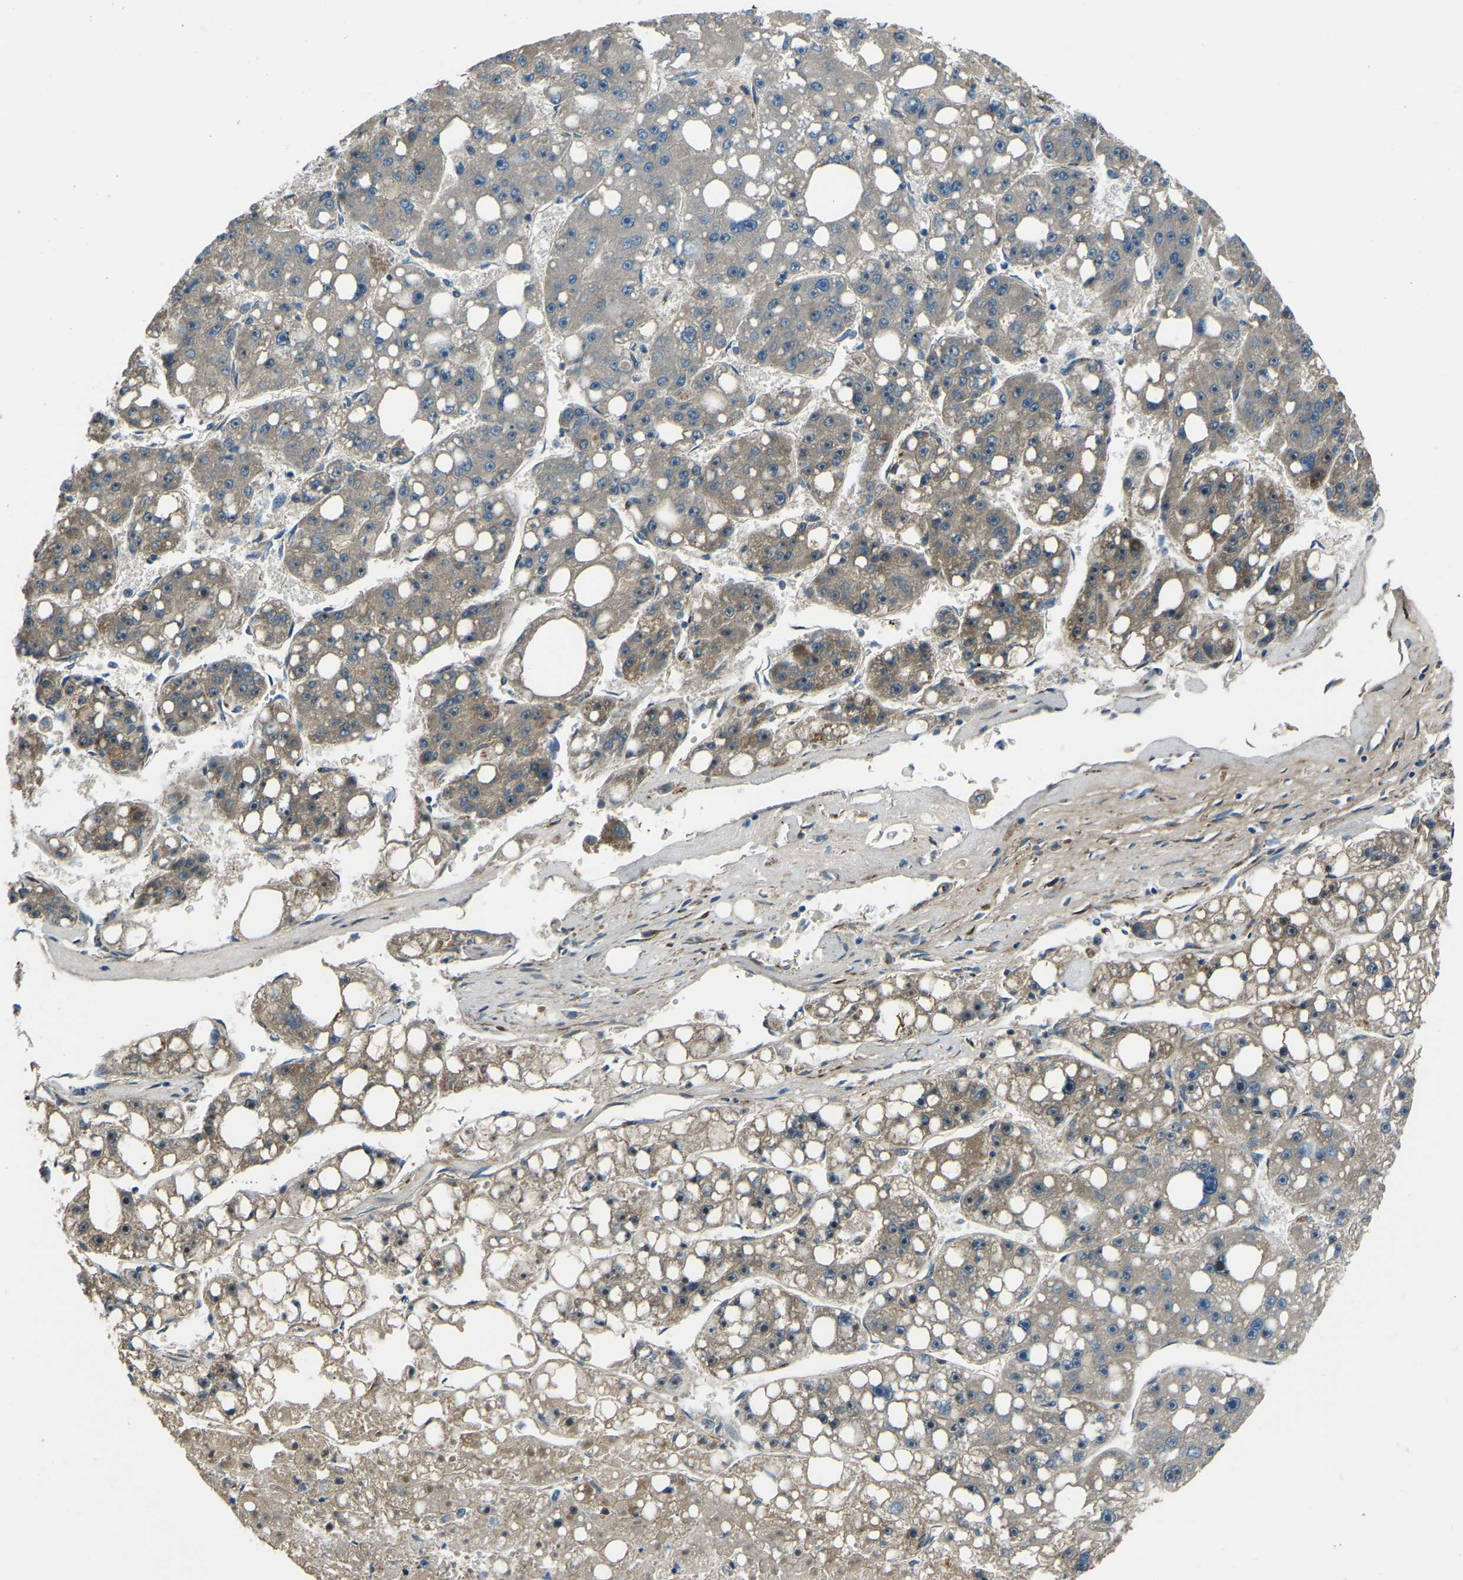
{"staining": {"intensity": "moderate", "quantity": "<25%", "location": "cytoplasmic/membranous"}, "tissue": "liver cancer", "cell_type": "Tumor cells", "image_type": "cancer", "snomed": [{"axis": "morphology", "description": "Carcinoma, Hepatocellular, NOS"}, {"axis": "topography", "description": "Liver"}], "caption": "Approximately <25% of tumor cells in human liver cancer (hepatocellular carcinoma) exhibit moderate cytoplasmic/membranous protein positivity as visualized by brown immunohistochemical staining.", "gene": "COL3A1", "patient": {"sex": "female", "age": 61}}